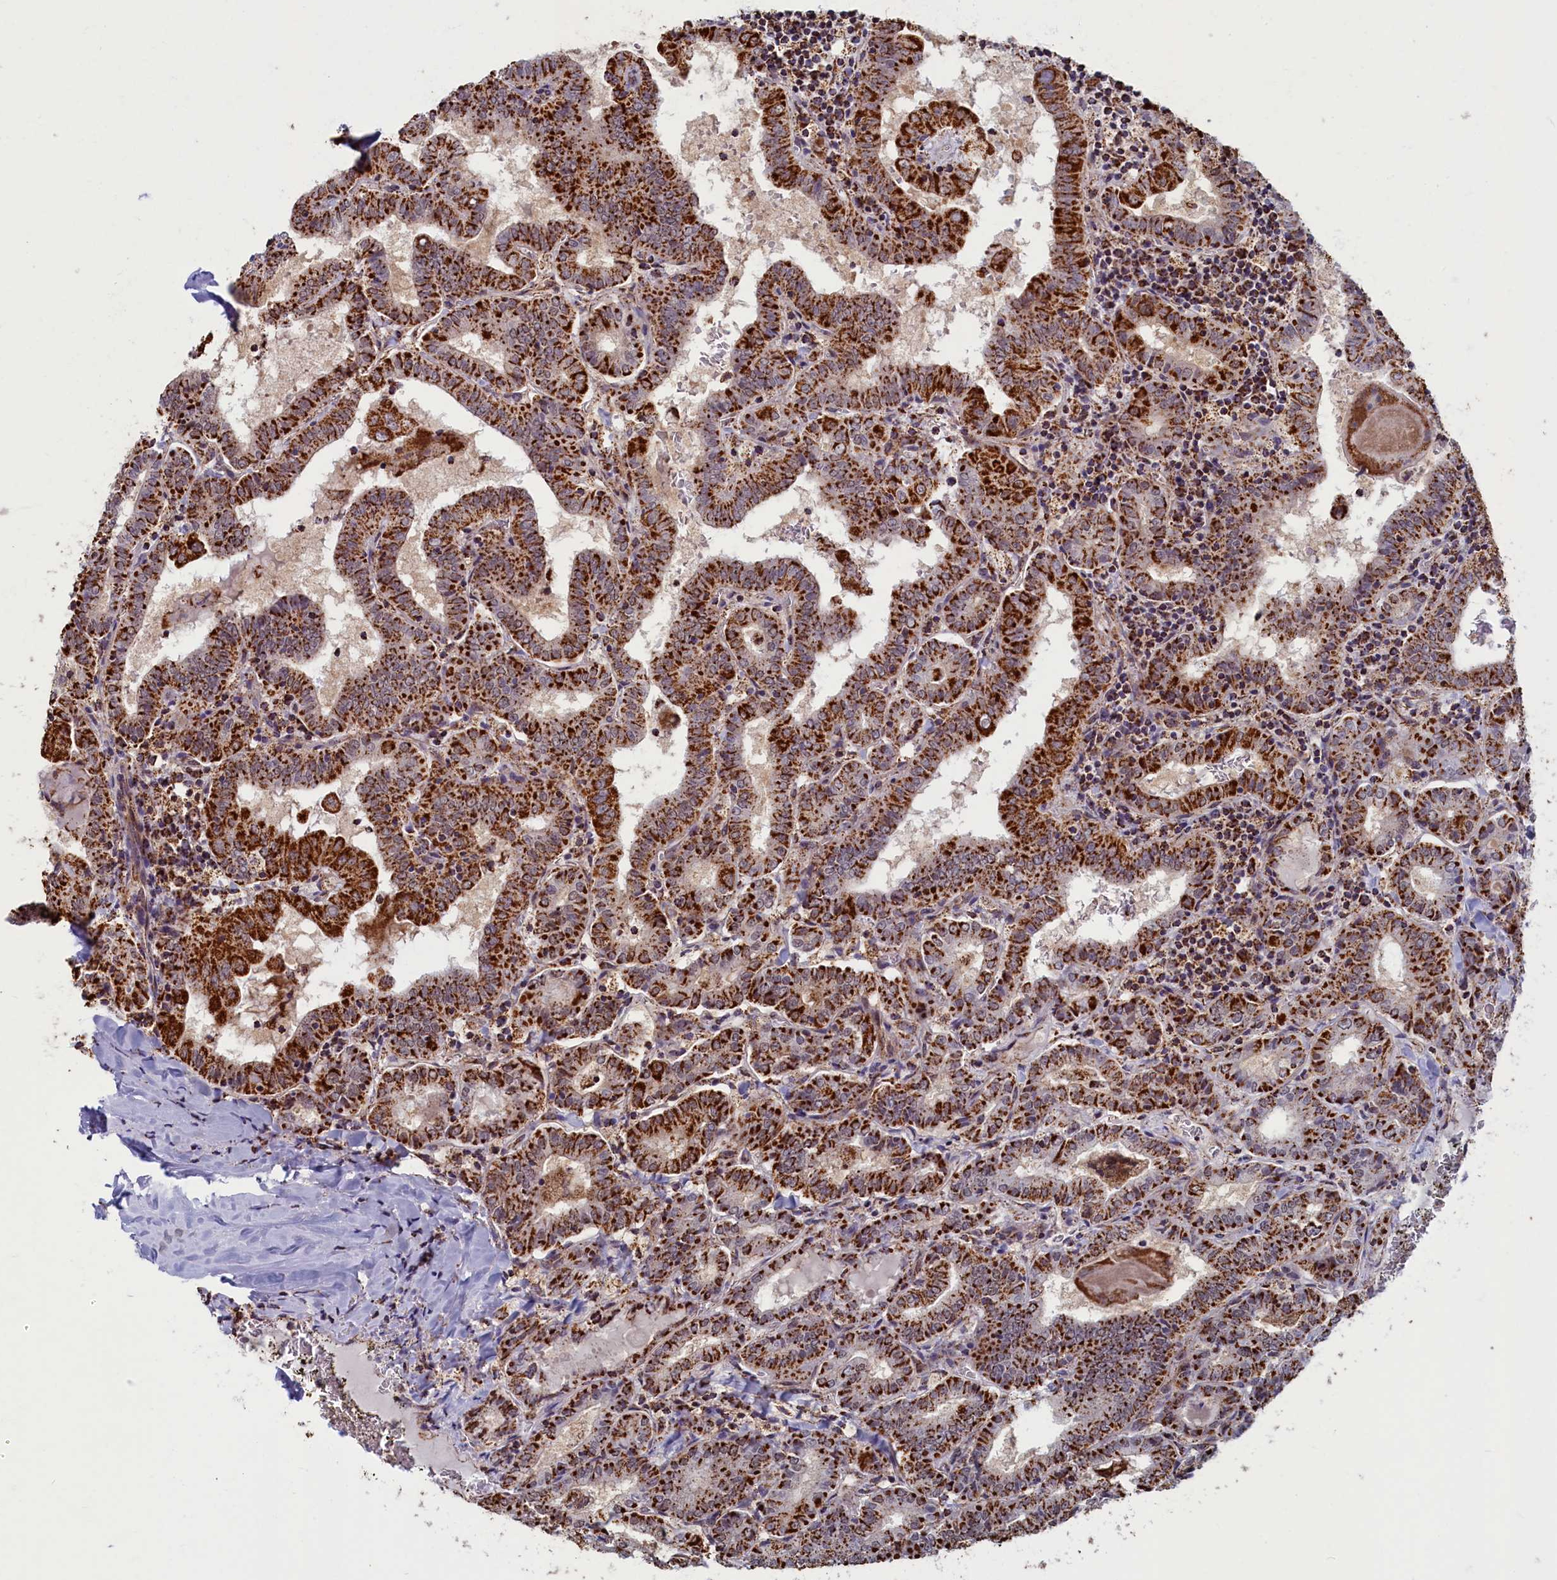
{"staining": {"intensity": "strong", "quantity": ">75%", "location": "cytoplasmic/membranous"}, "tissue": "thyroid cancer", "cell_type": "Tumor cells", "image_type": "cancer", "snomed": [{"axis": "morphology", "description": "Papillary adenocarcinoma, NOS"}, {"axis": "topography", "description": "Thyroid gland"}], "caption": "Strong cytoplasmic/membranous expression is seen in approximately >75% of tumor cells in papillary adenocarcinoma (thyroid).", "gene": "SPR", "patient": {"sex": "female", "age": 72}}